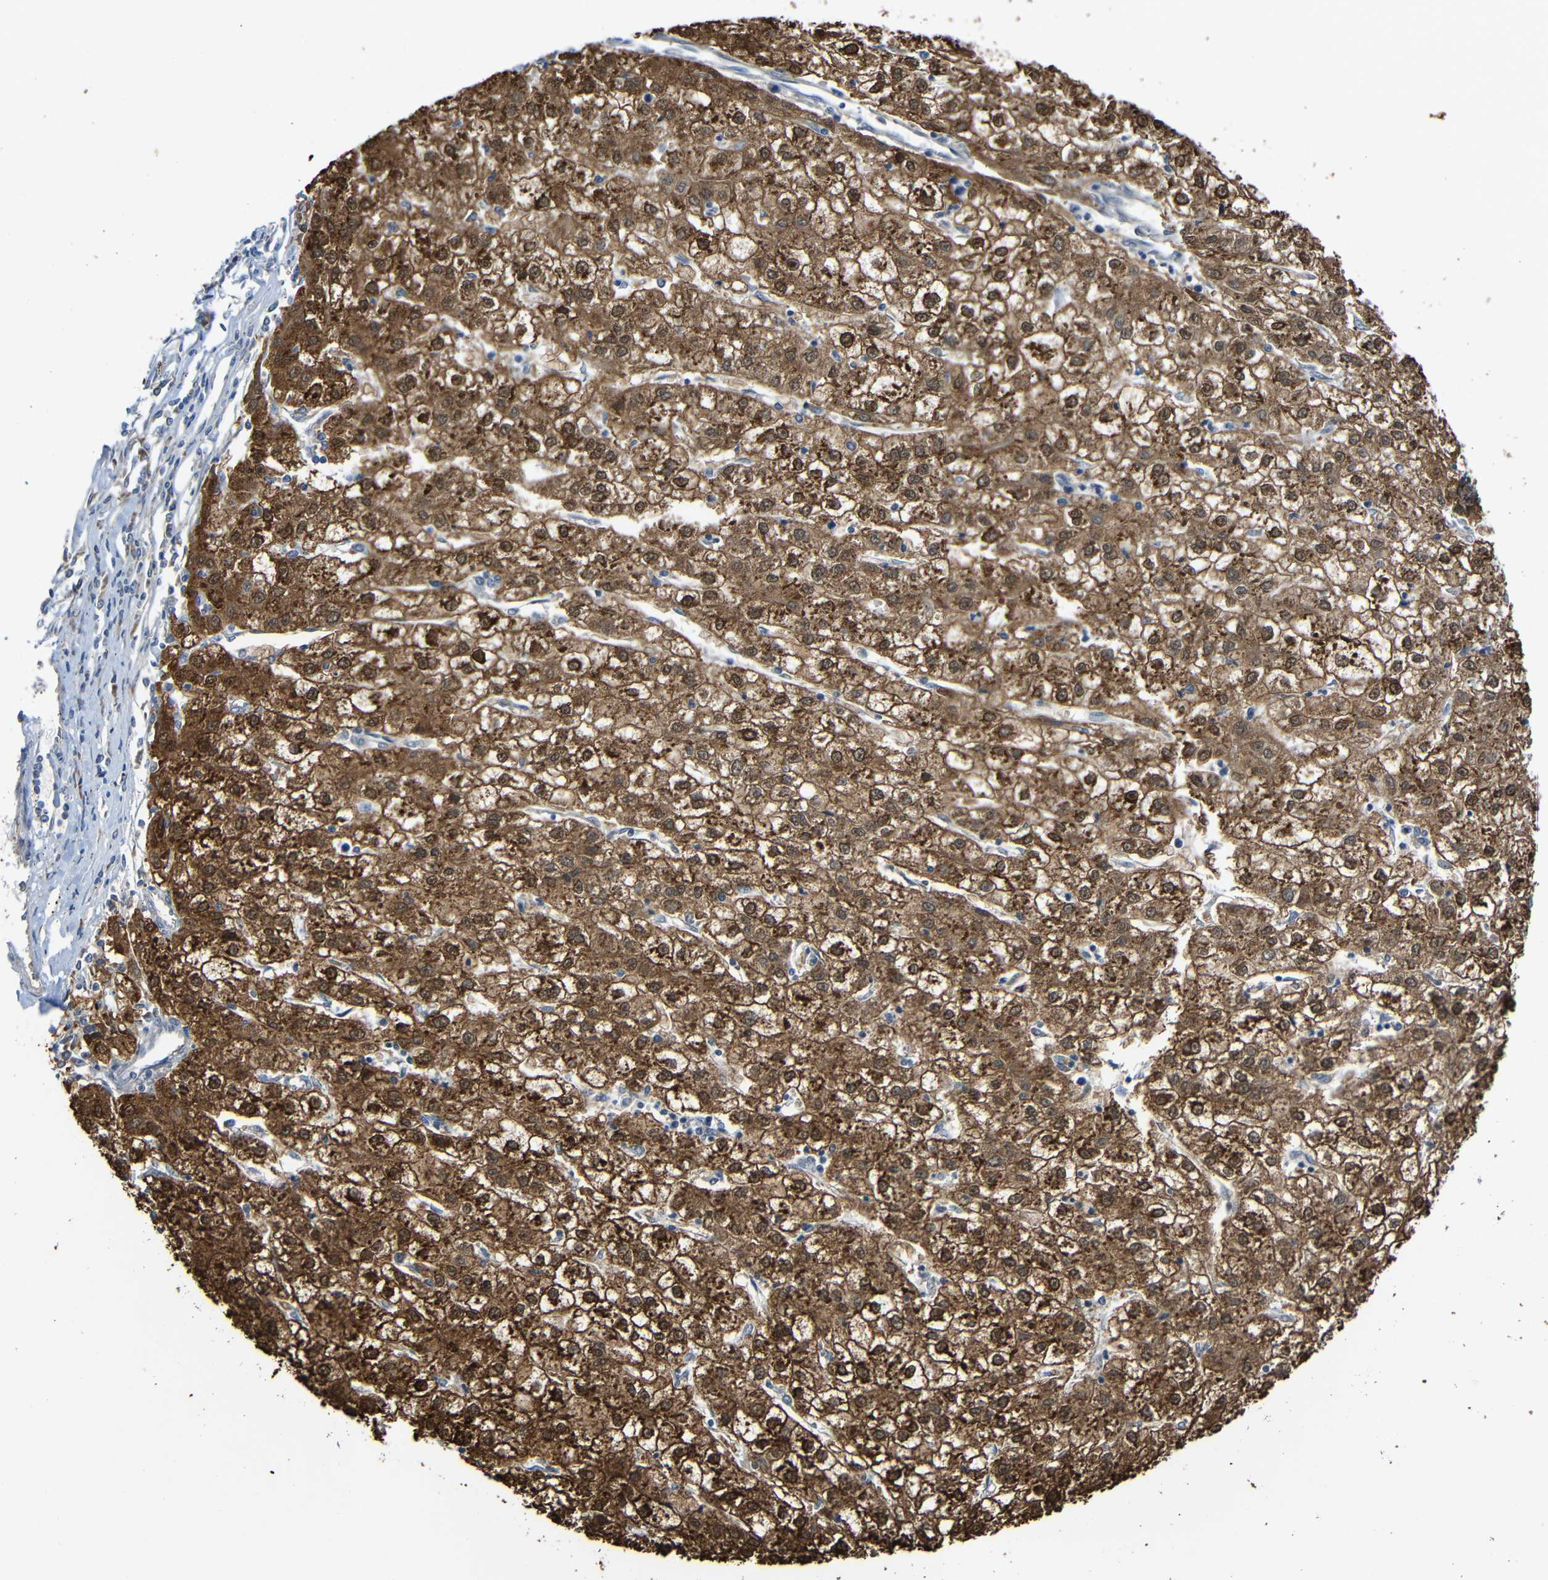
{"staining": {"intensity": "moderate", "quantity": ">75%", "location": "cytoplasmic/membranous,nuclear"}, "tissue": "liver cancer", "cell_type": "Tumor cells", "image_type": "cancer", "snomed": [{"axis": "morphology", "description": "Carcinoma, Hepatocellular, NOS"}, {"axis": "topography", "description": "Liver"}], "caption": "There is medium levels of moderate cytoplasmic/membranous and nuclear staining in tumor cells of liver hepatocellular carcinoma, as demonstrated by immunohistochemical staining (brown color).", "gene": "TMEM25", "patient": {"sex": "male", "age": 72}}